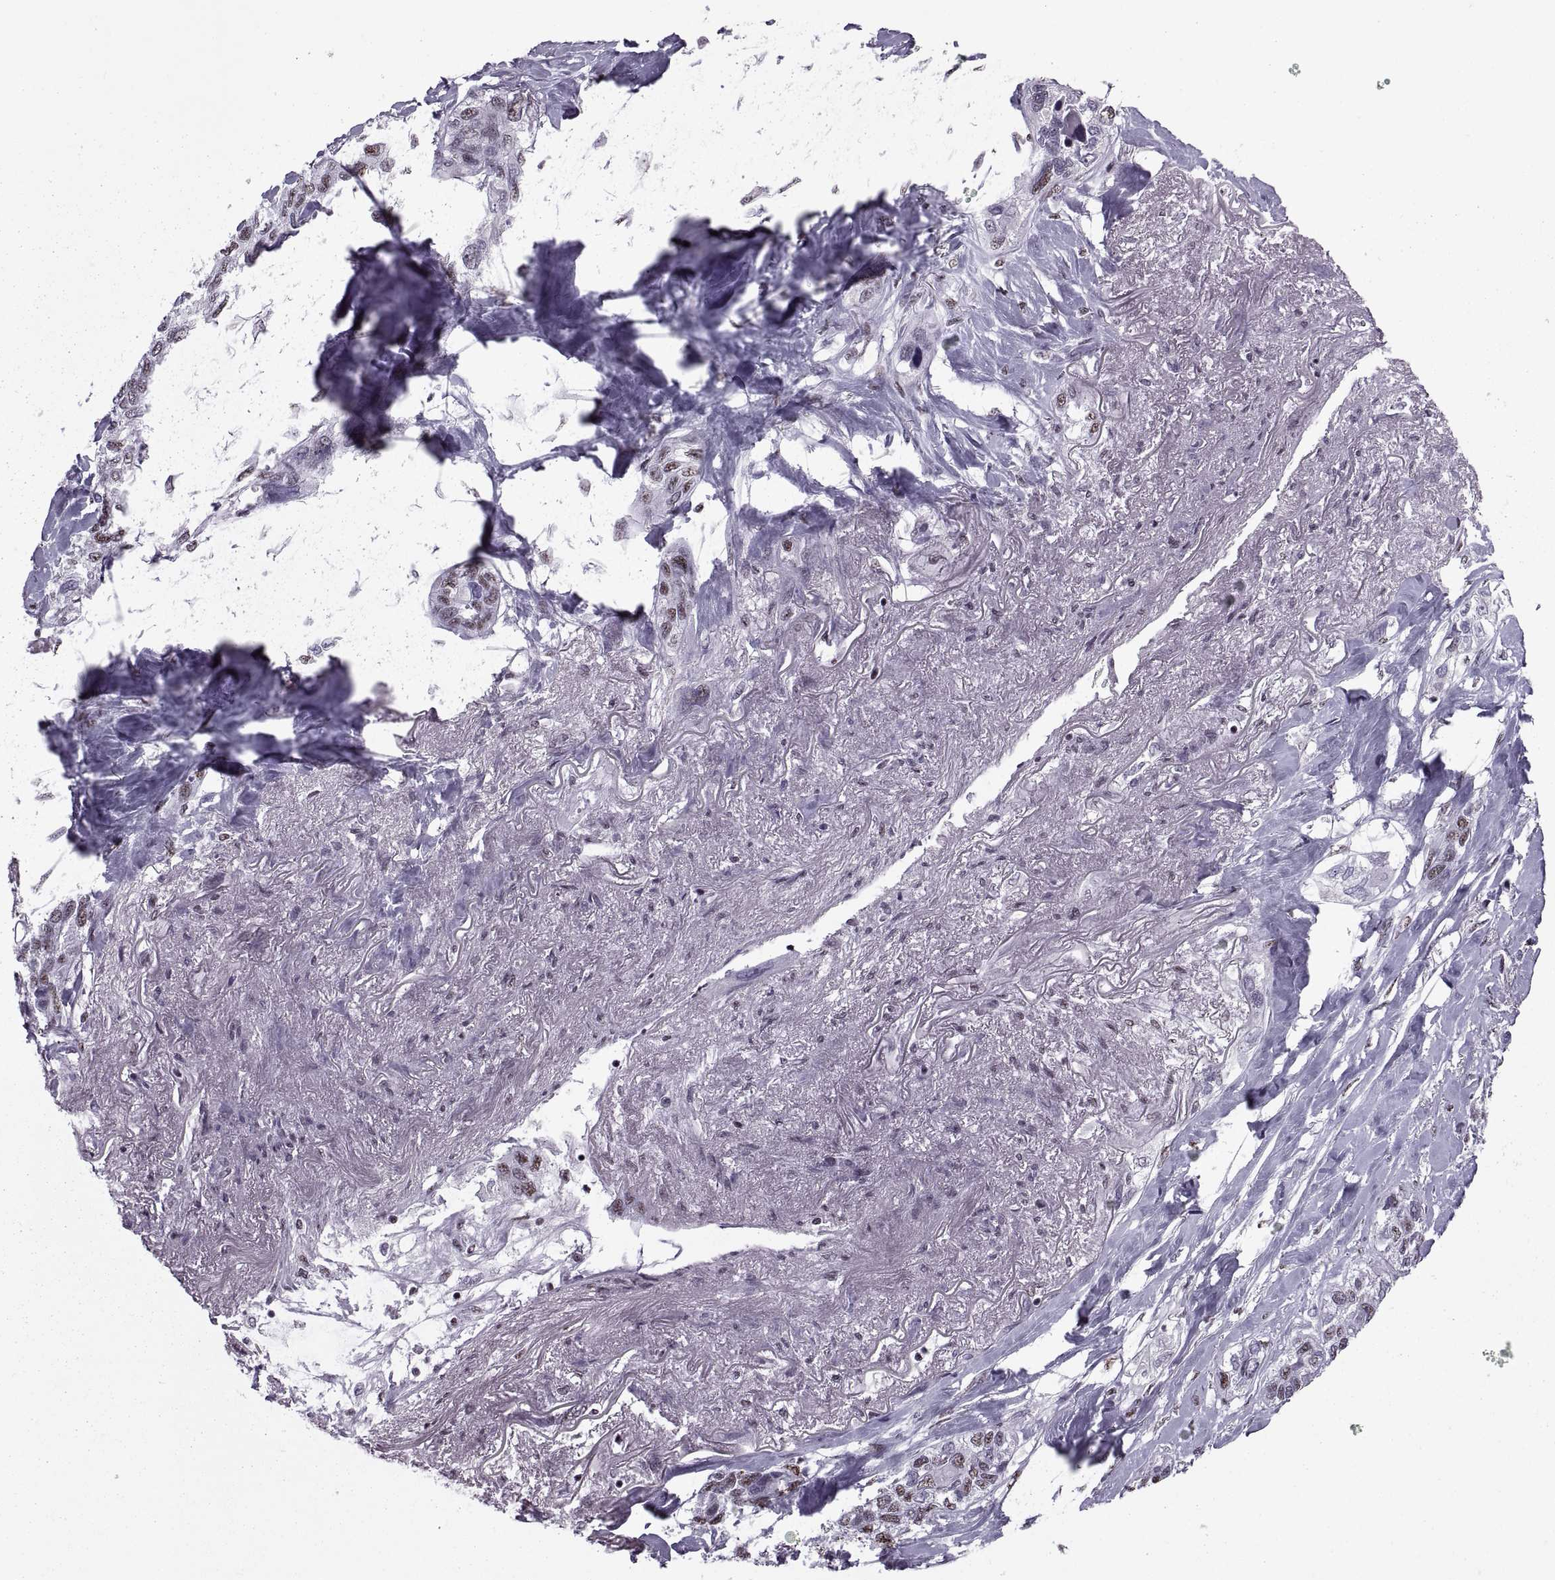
{"staining": {"intensity": "weak", "quantity": ">75%", "location": "nuclear"}, "tissue": "lung cancer", "cell_type": "Tumor cells", "image_type": "cancer", "snomed": [{"axis": "morphology", "description": "Squamous cell carcinoma, NOS"}, {"axis": "topography", "description": "Lung"}], "caption": "Immunohistochemical staining of human lung squamous cell carcinoma demonstrates low levels of weak nuclear protein positivity in approximately >75% of tumor cells.", "gene": "MAGEA4", "patient": {"sex": "female", "age": 70}}